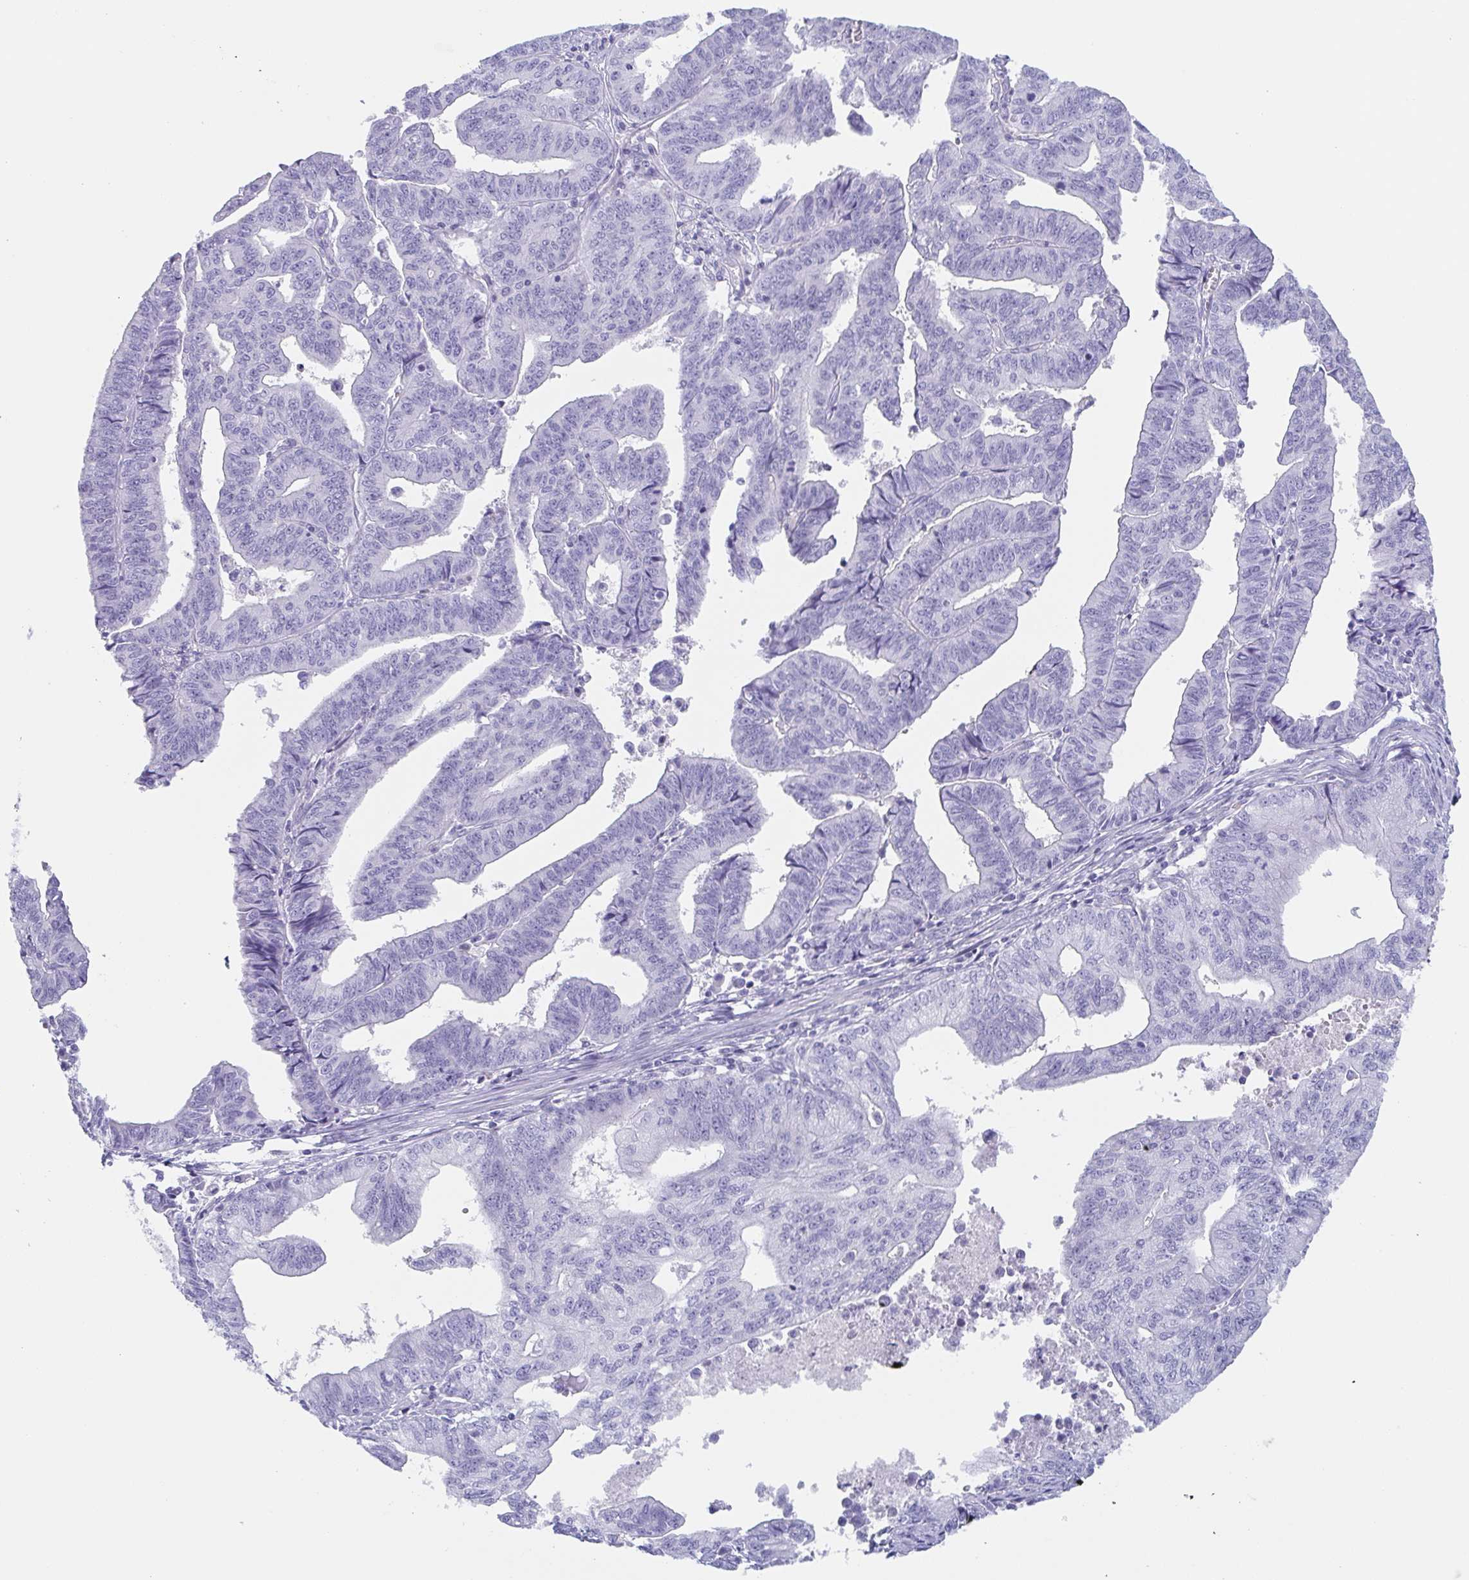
{"staining": {"intensity": "negative", "quantity": "none", "location": "none"}, "tissue": "endometrial cancer", "cell_type": "Tumor cells", "image_type": "cancer", "snomed": [{"axis": "morphology", "description": "Adenocarcinoma, NOS"}, {"axis": "topography", "description": "Endometrium"}], "caption": "Photomicrograph shows no protein positivity in tumor cells of adenocarcinoma (endometrial) tissue.", "gene": "TAGLN3", "patient": {"sex": "female", "age": 65}}